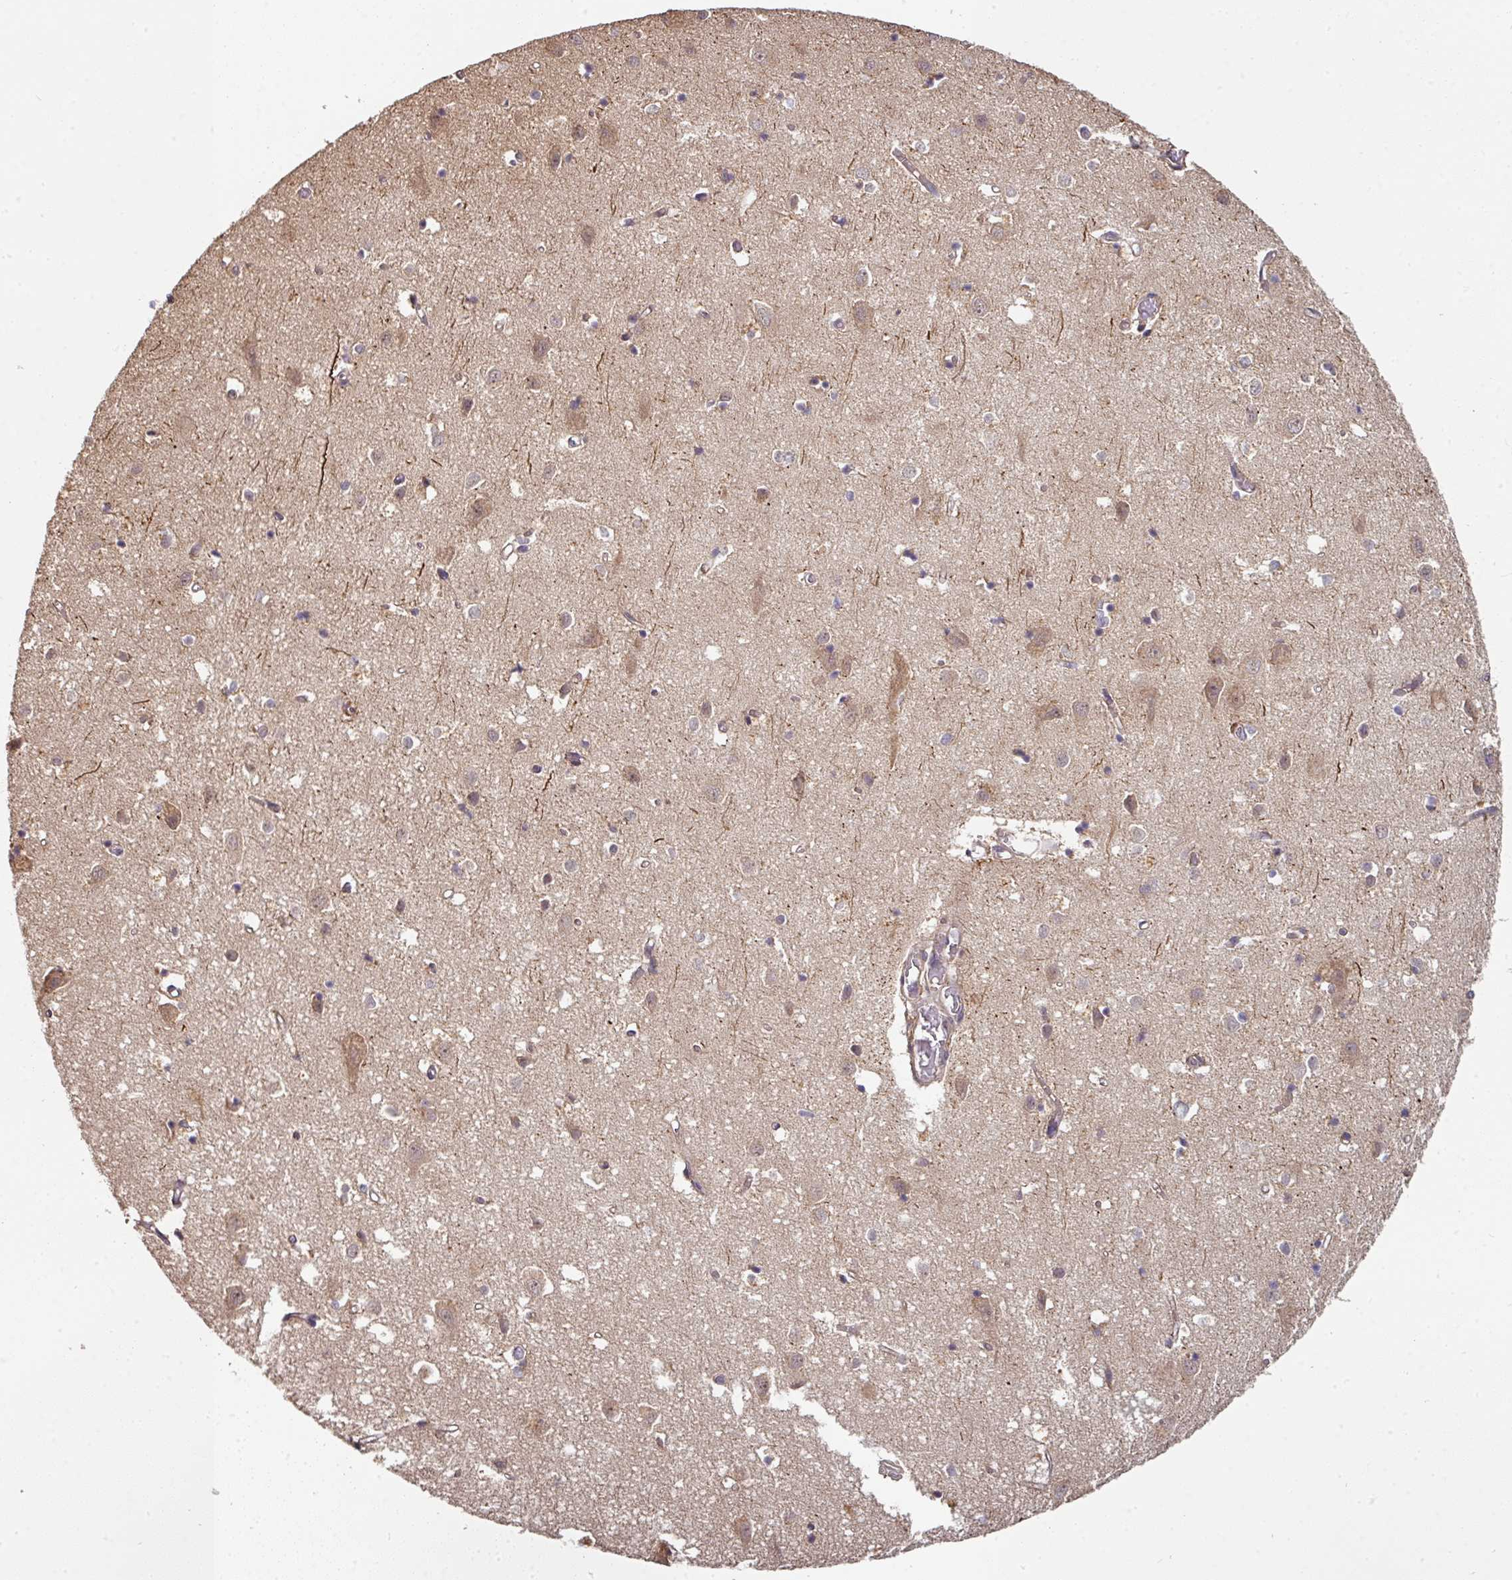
{"staining": {"intensity": "weak", "quantity": ">75%", "location": "cytoplasmic/membranous"}, "tissue": "cerebral cortex", "cell_type": "Endothelial cells", "image_type": "normal", "snomed": [{"axis": "morphology", "description": "Normal tissue, NOS"}, {"axis": "topography", "description": "Cerebral cortex"}], "caption": "This image exhibits IHC staining of unremarkable human cerebral cortex, with low weak cytoplasmic/membranous expression in about >75% of endothelial cells.", "gene": "ACVR2B", "patient": {"sex": "male", "age": 70}}